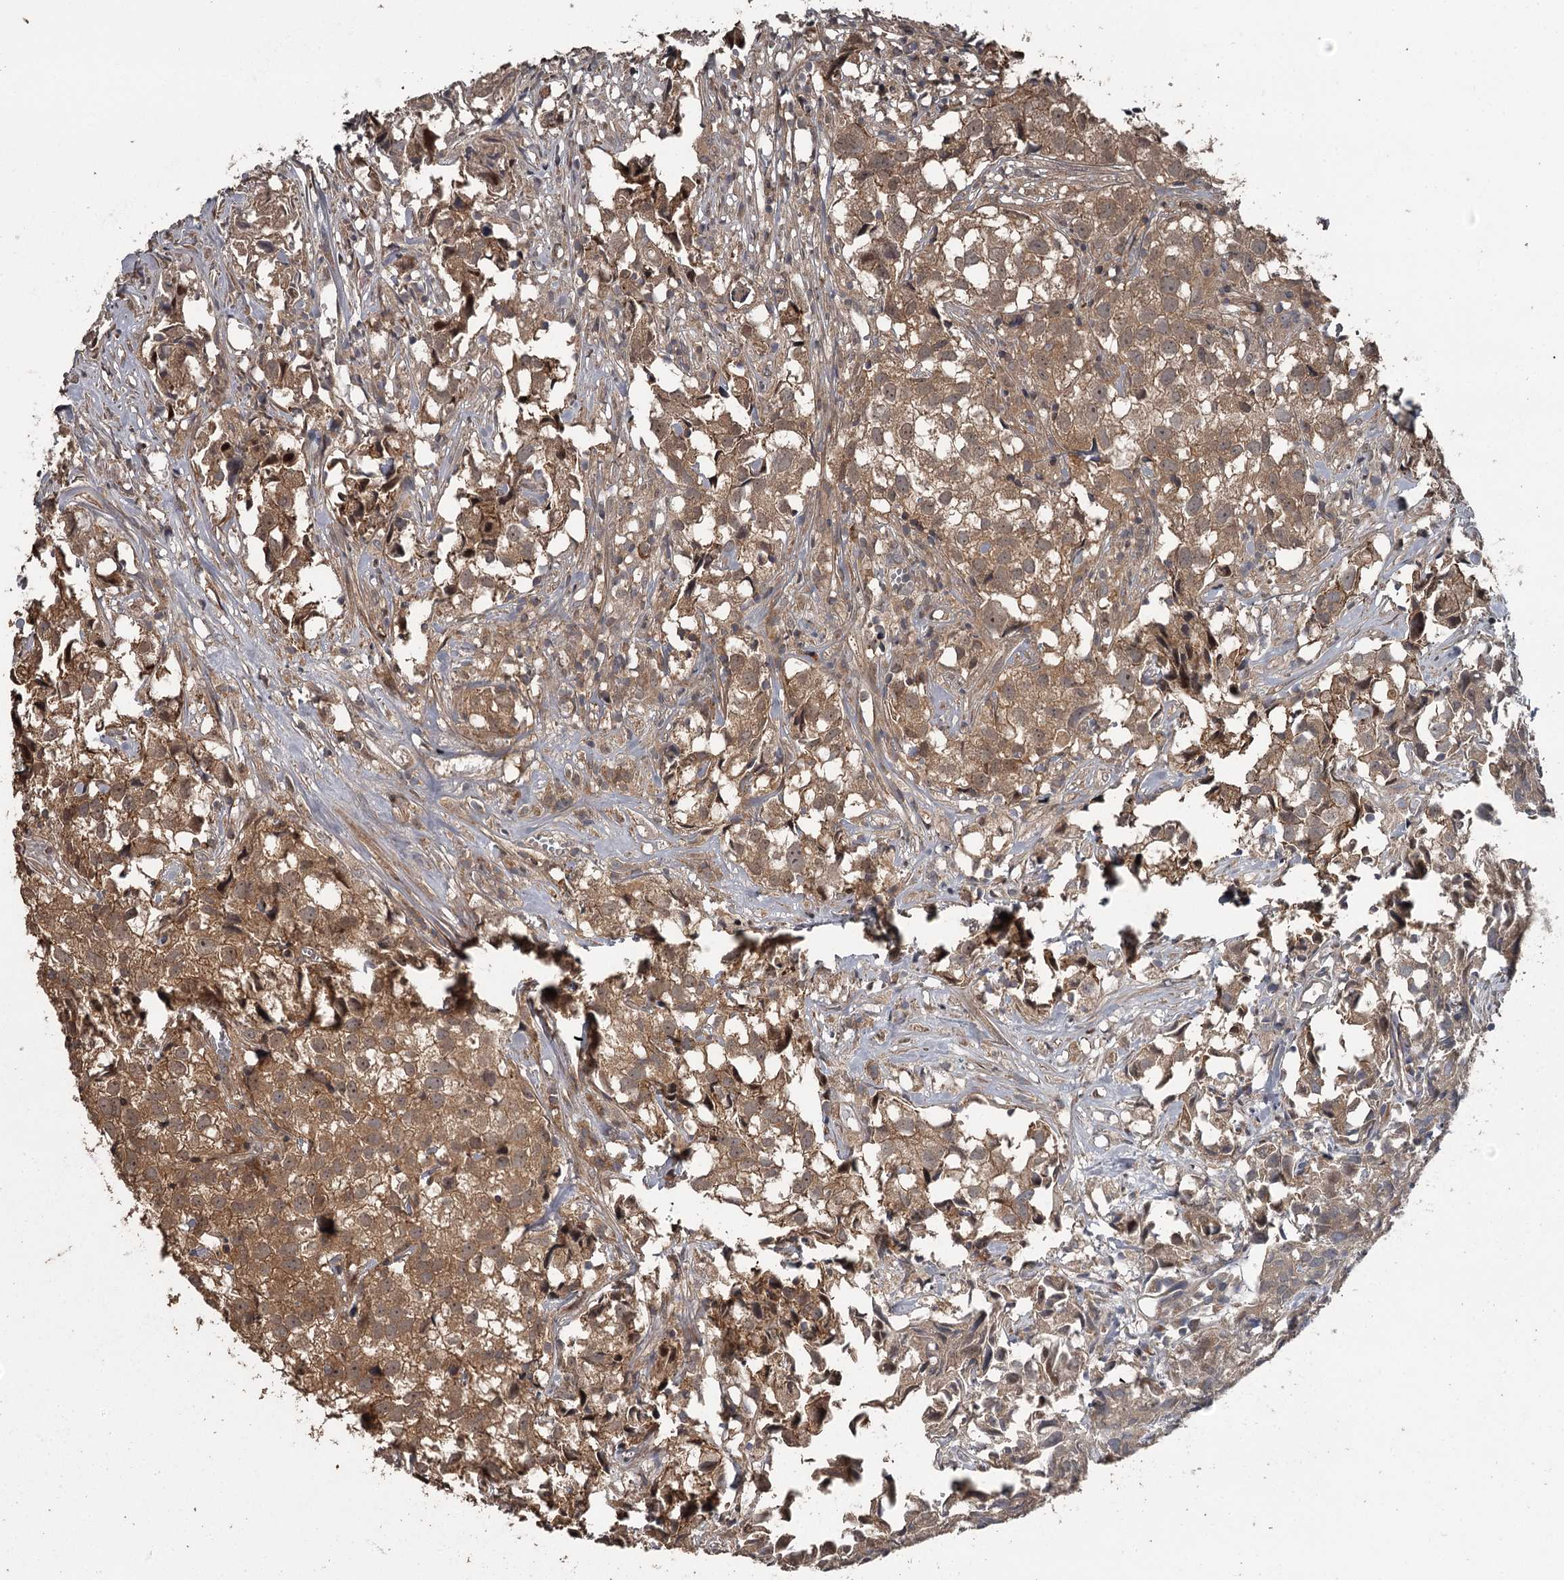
{"staining": {"intensity": "moderate", "quantity": ">75%", "location": "cytoplasmic/membranous"}, "tissue": "urothelial cancer", "cell_type": "Tumor cells", "image_type": "cancer", "snomed": [{"axis": "morphology", "description": "Urothelial carcinoma, High grade"}, {"axis": "topography", "description": "Urinary bladder"}], "caption": "High-grade urothelial carcinoma was stained to show a protein in brown. There is medium levels of moderate cytoplasmic/membranous expression in approximately >75% of tumor cells.", "gene": "RAB21", "patient": {"sex": "female", "age": 75}}